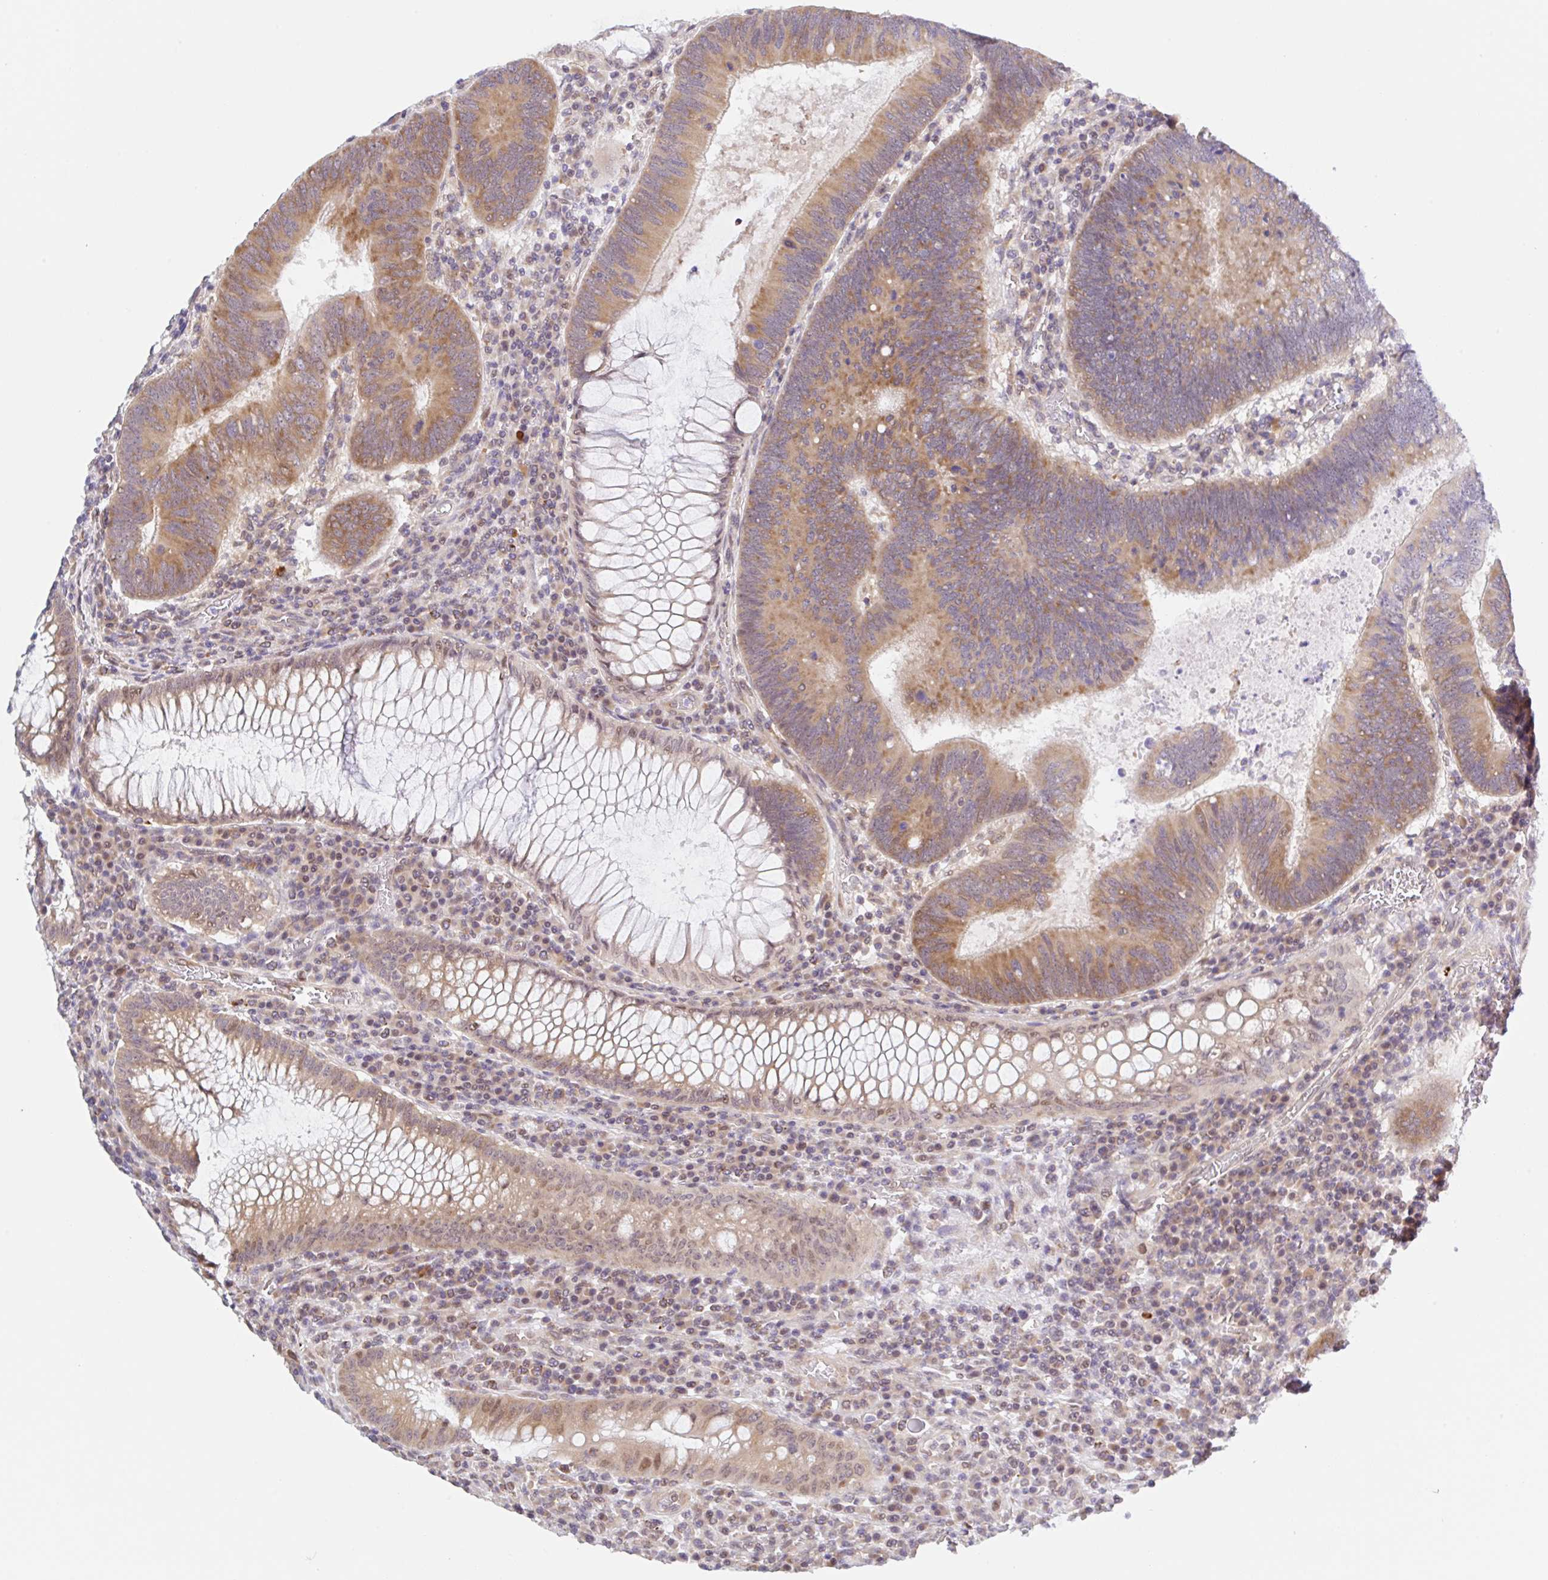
{"staining": {"intensity": "moderate", "quantity": "25%-75%", "location": "cytoplasmic/membranous"}, "tissue": "colorectal cancer", "cell_type": "Tumor cells", "image_type": "cancer", "snomed": [{"axis": "morphology", "description": "Adenocarcinoma, NOS"}, {"axis": "topography", "description": "Colon"}], "caption": "The immunohistochemical stain labels moderate cytoplasmic/membranous positivity in tumor cells of colorectal cancer tissue.", "gene": "TBPL2", "patient": {"sex": "male", "age": 67}}